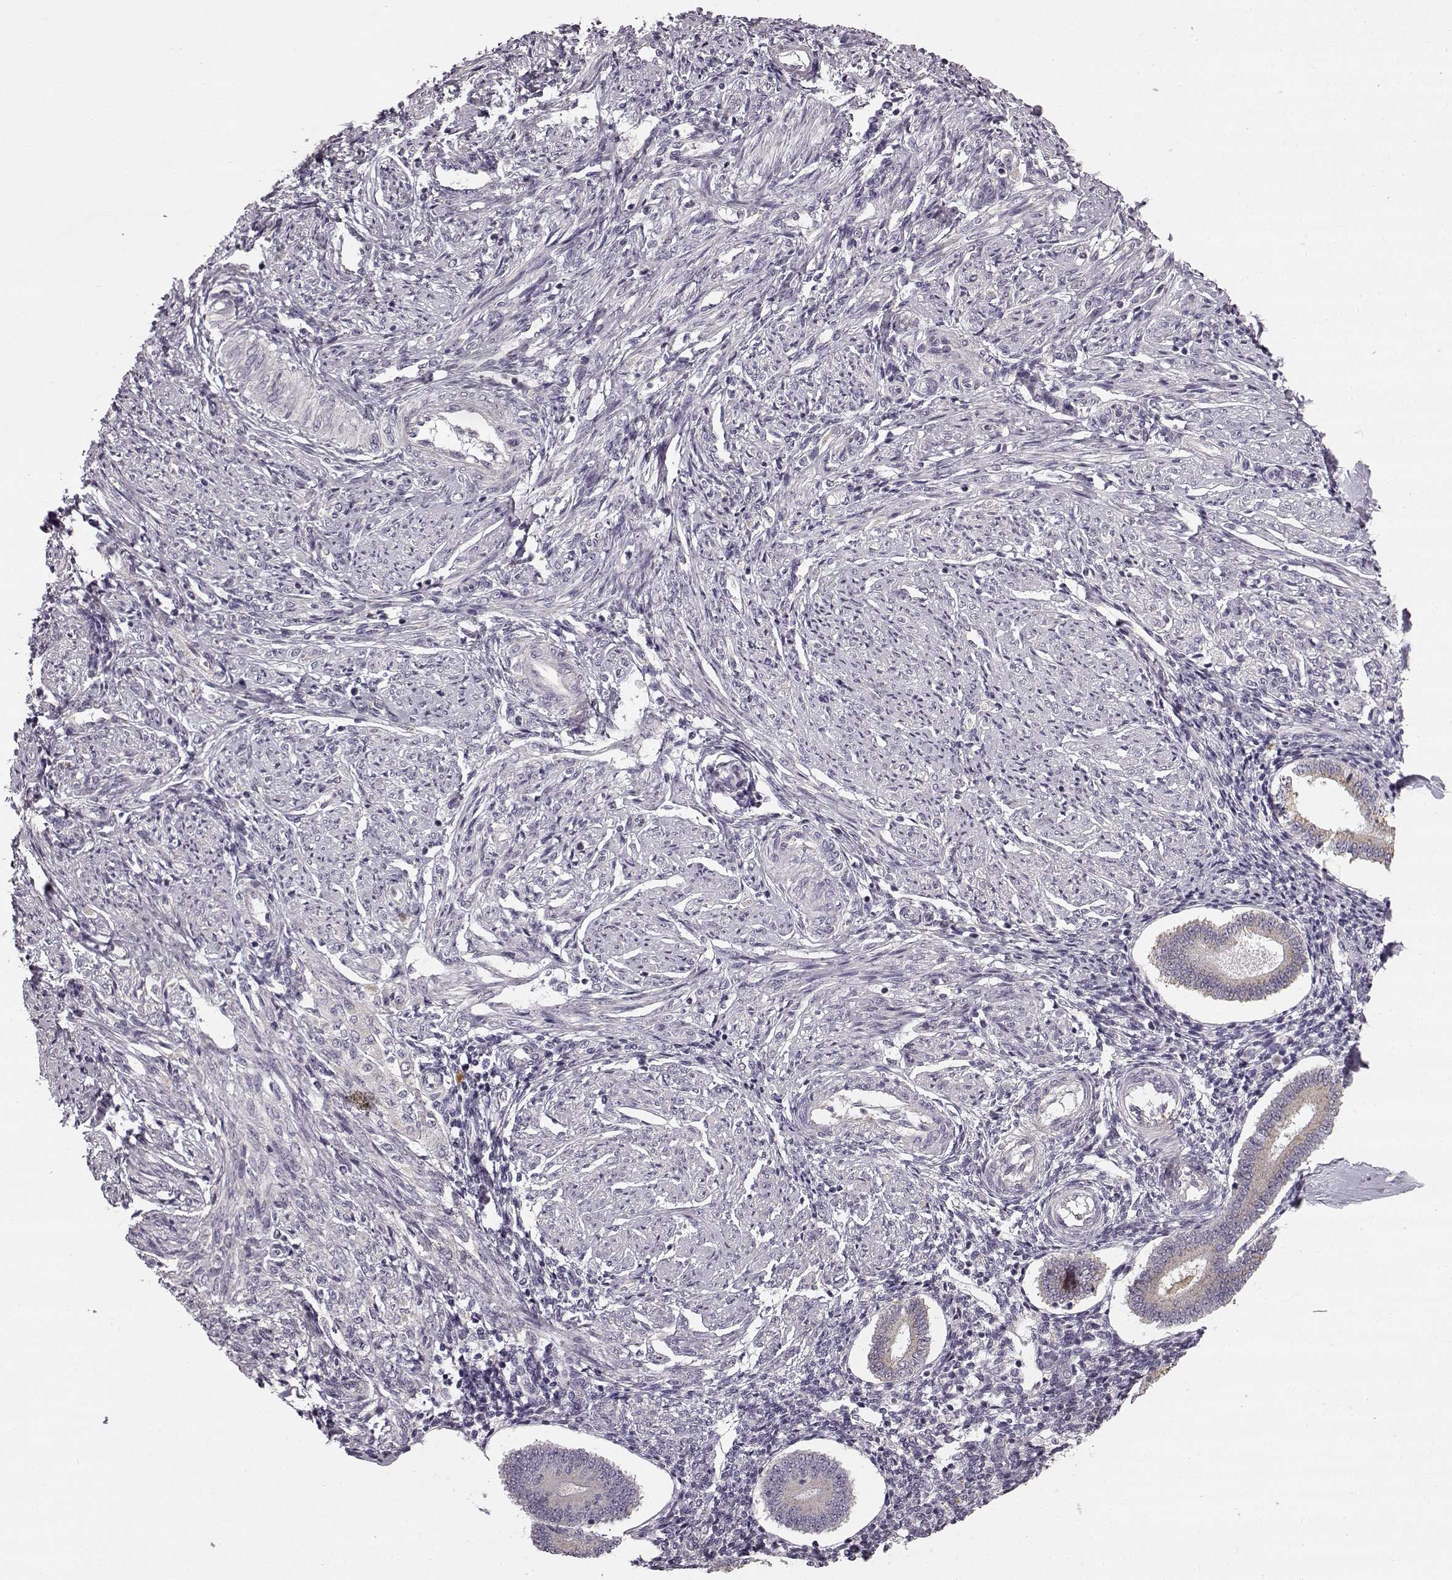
{"staining": {"intensity": "negative", "quantity": "none", "location": "none"}, "tissue": "endometrium", "cell_type": "Cells in endometrial stroma", "image_type": "normal", "snomed": [{"axis": "morphology", "description": "Normal tissue, NOS"}, {"axis": "topography", "description": "Endometrium"}], "caption": "Protein analysis of benign endometrium reveals no significant expression in cells in endometrial stroma. (Stains: DAB (3,3'-diaminobenzidine) immunohistochemistry (IHC) with hematoxylin counter stain, Microscopy: brightfield microscopy at high magnification).", "gene": "HMMR", "patient": {"sex": "female", "age": 40}}